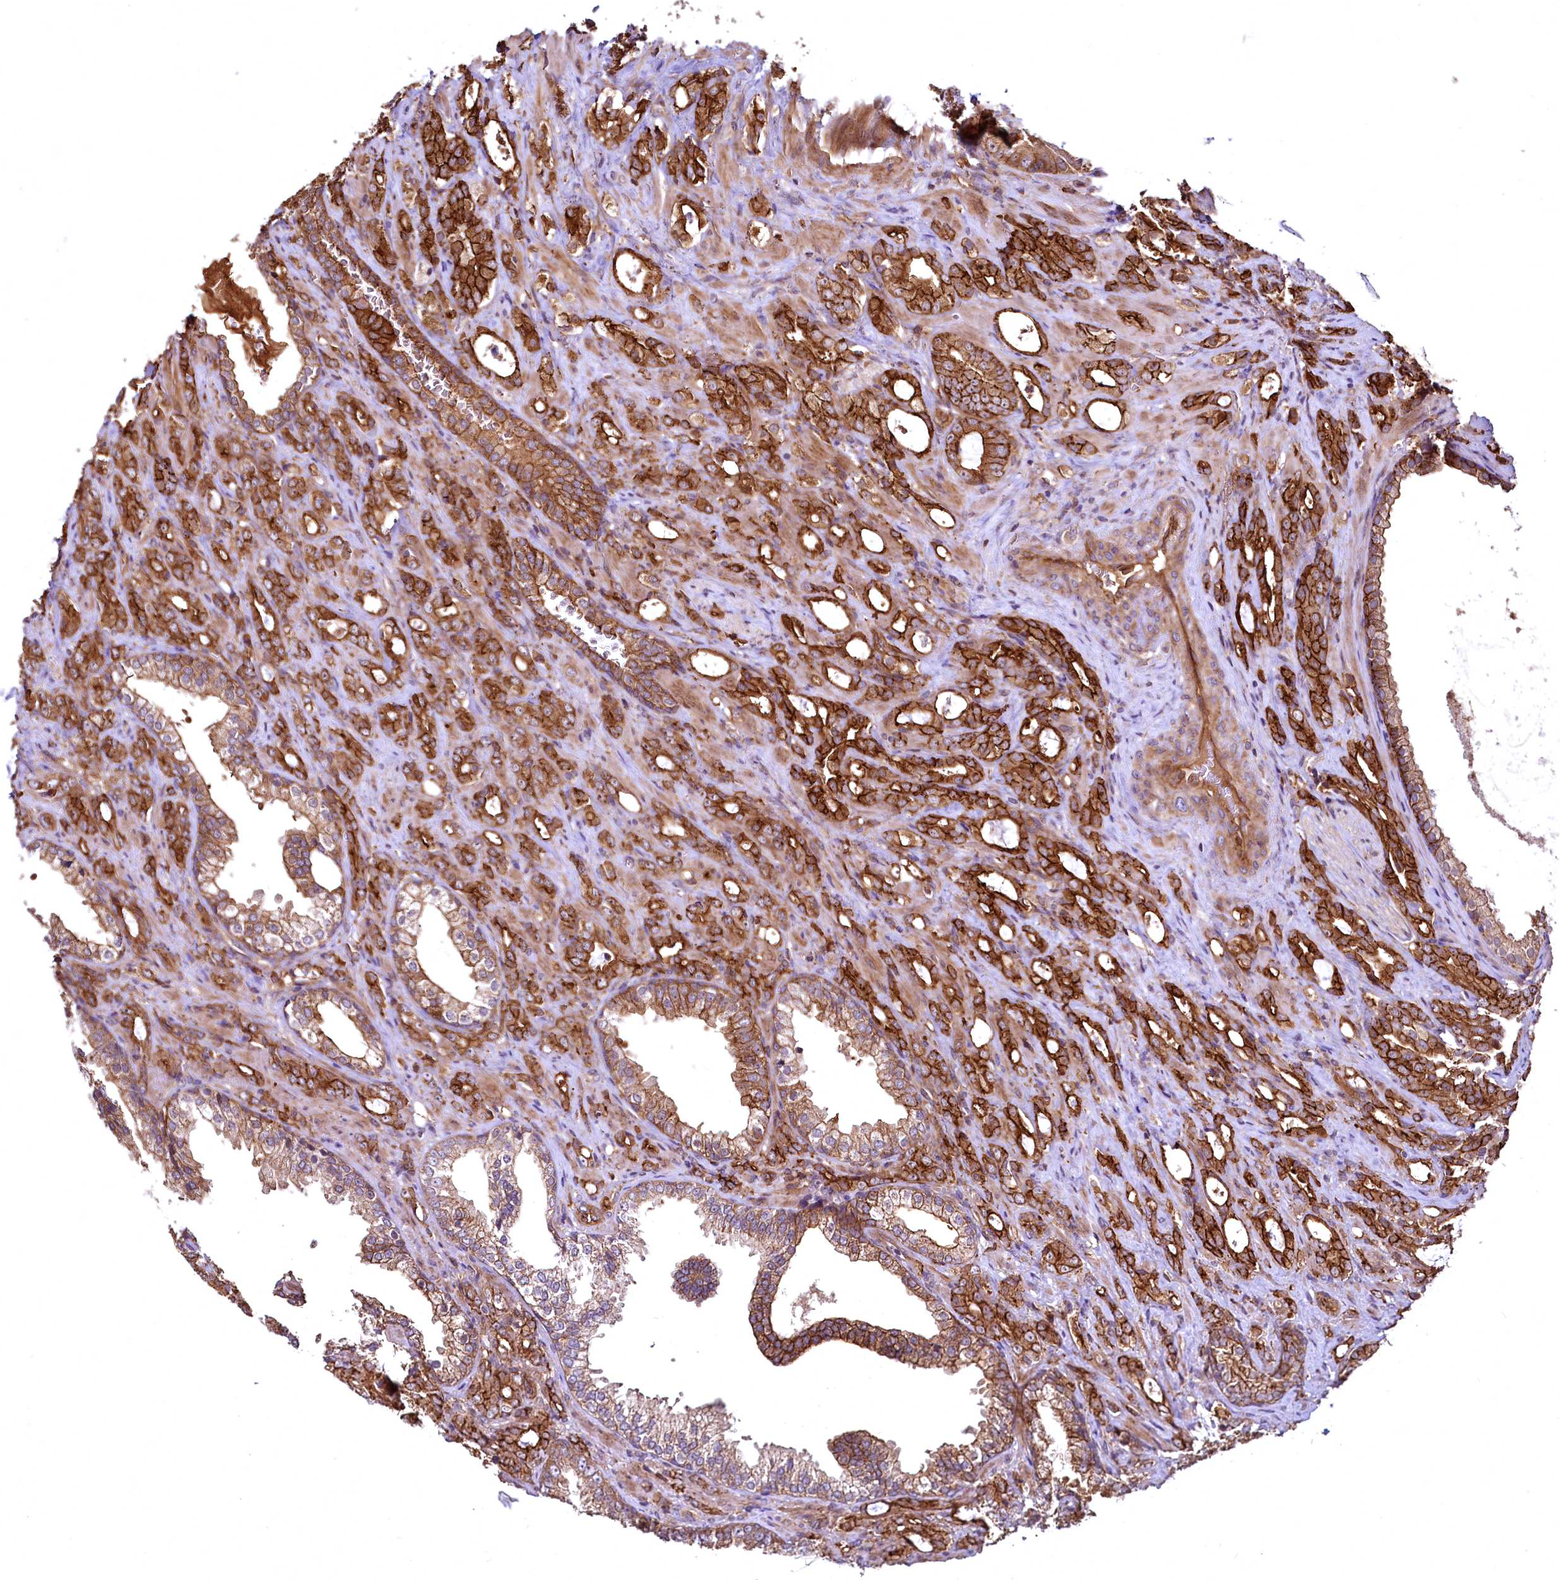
{"staining": {"intensity": "strong", "quantity": ">75%", "location": "cytoplasmic/membranous"}, "tissue": "prostate cancer", "cell_type": "Tumor cells", "image_type": "cancer", "snomed": [{"axis": "morphology", "description": "Adenocarcinoma, High grade"}, {"axis": "topography", "description": "Prostate"}], "caption": "High-grade adenocarcinoma (prostate) was stained to show a protein in brown. There is high levels of strong cytoplasmic/membranous expression in approximately >75% of tumor cells.", "gene": "TBCEL", "patient": {"sex": "male", "age": 72}}